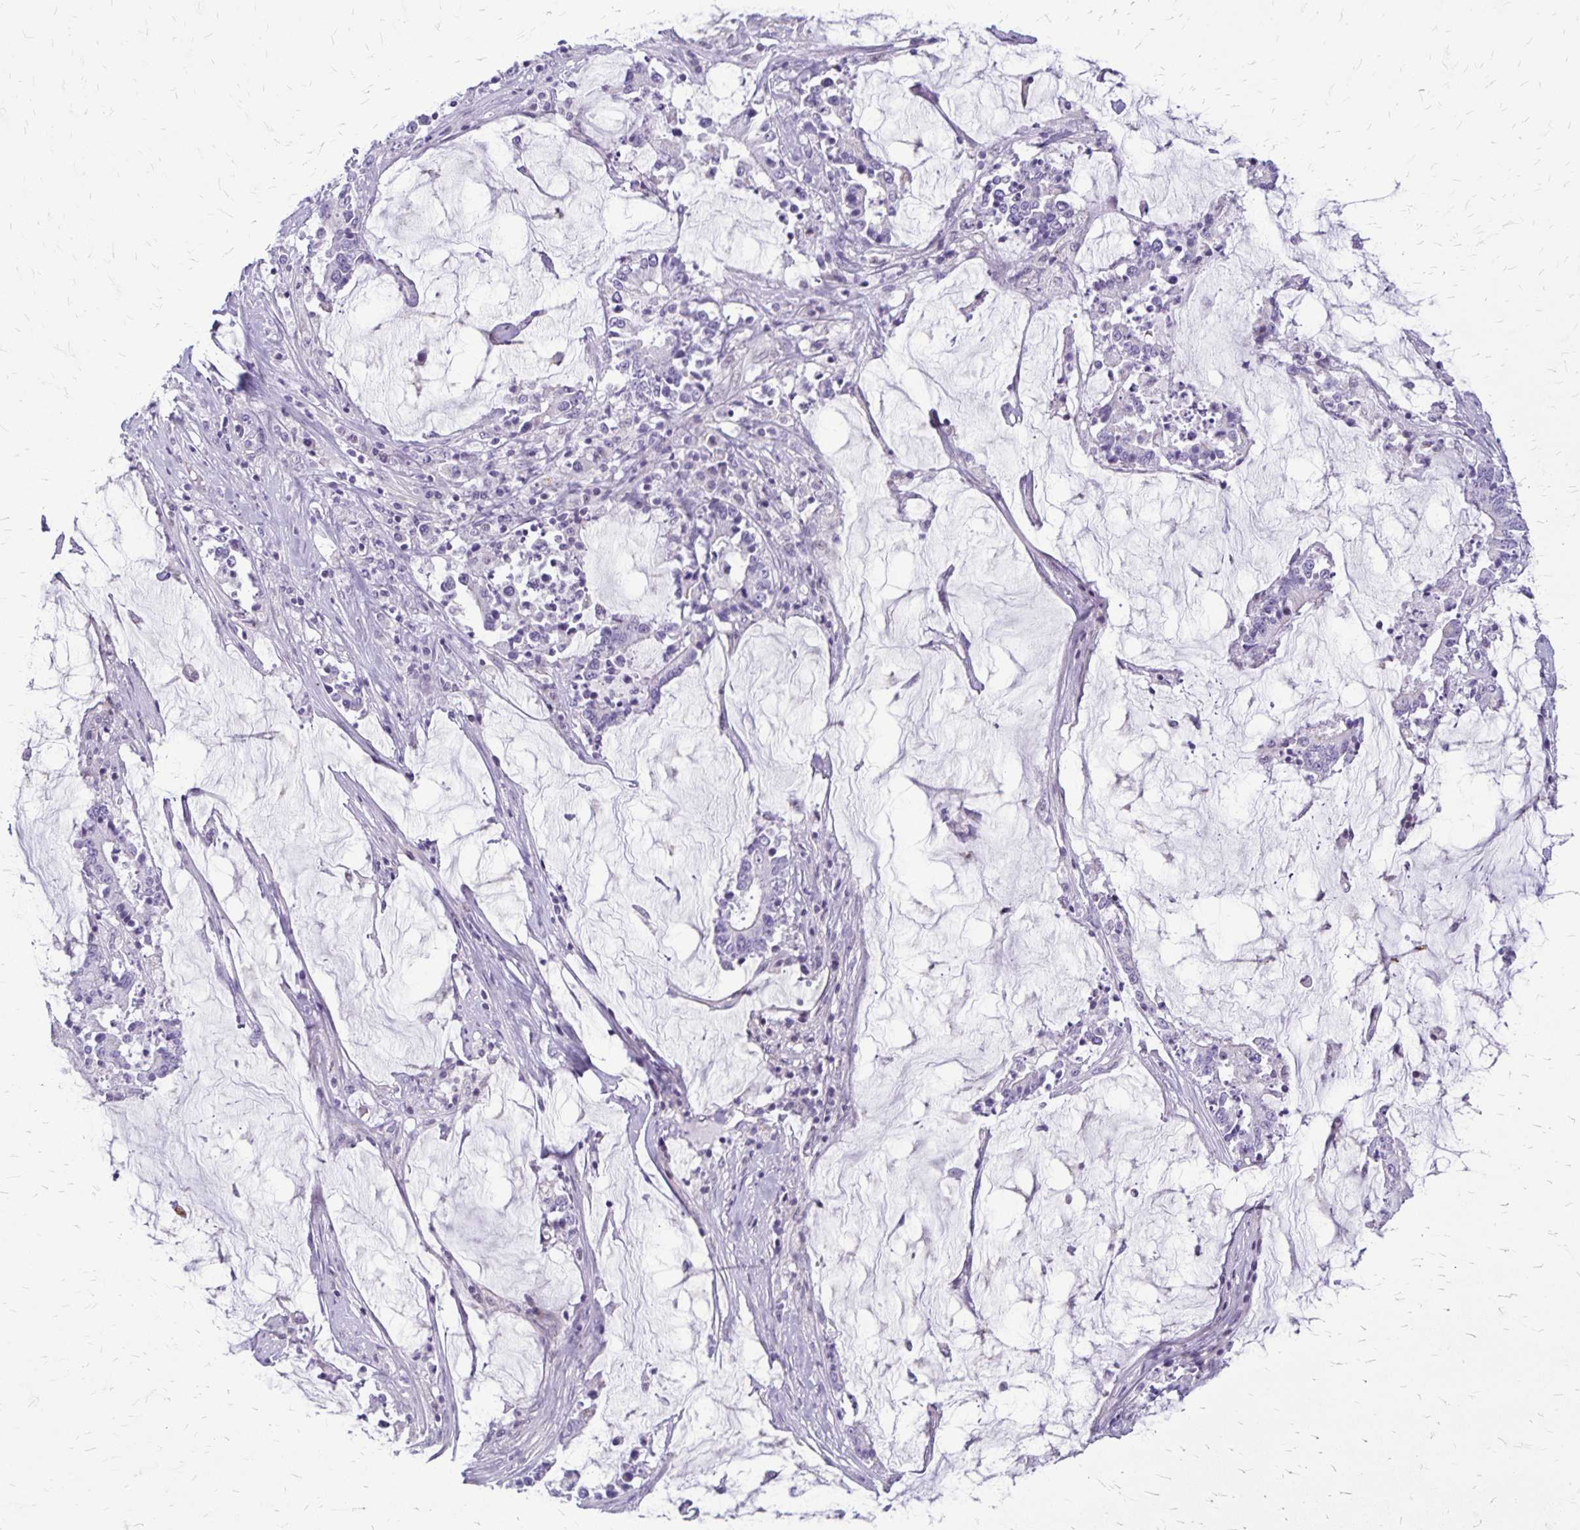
{"staining": {"intensity": "negative", "quantity": "none", "location": "none"}, "tissue": "stomach cancer", "cell_type": "Tumor cells", "image_type": "cancer", "snomed": [{"axis": "morphology", "description": "Adenocarcinoma, NOS"}, {"axis": "topography", "description": "Stomach, upper"}], "caption": "Protein analysis of stomach adenocarcinoma exhibits no significant expression in tumor cells.", "gene": "GP9", "patient": {"sex": "male", "age": 68}}